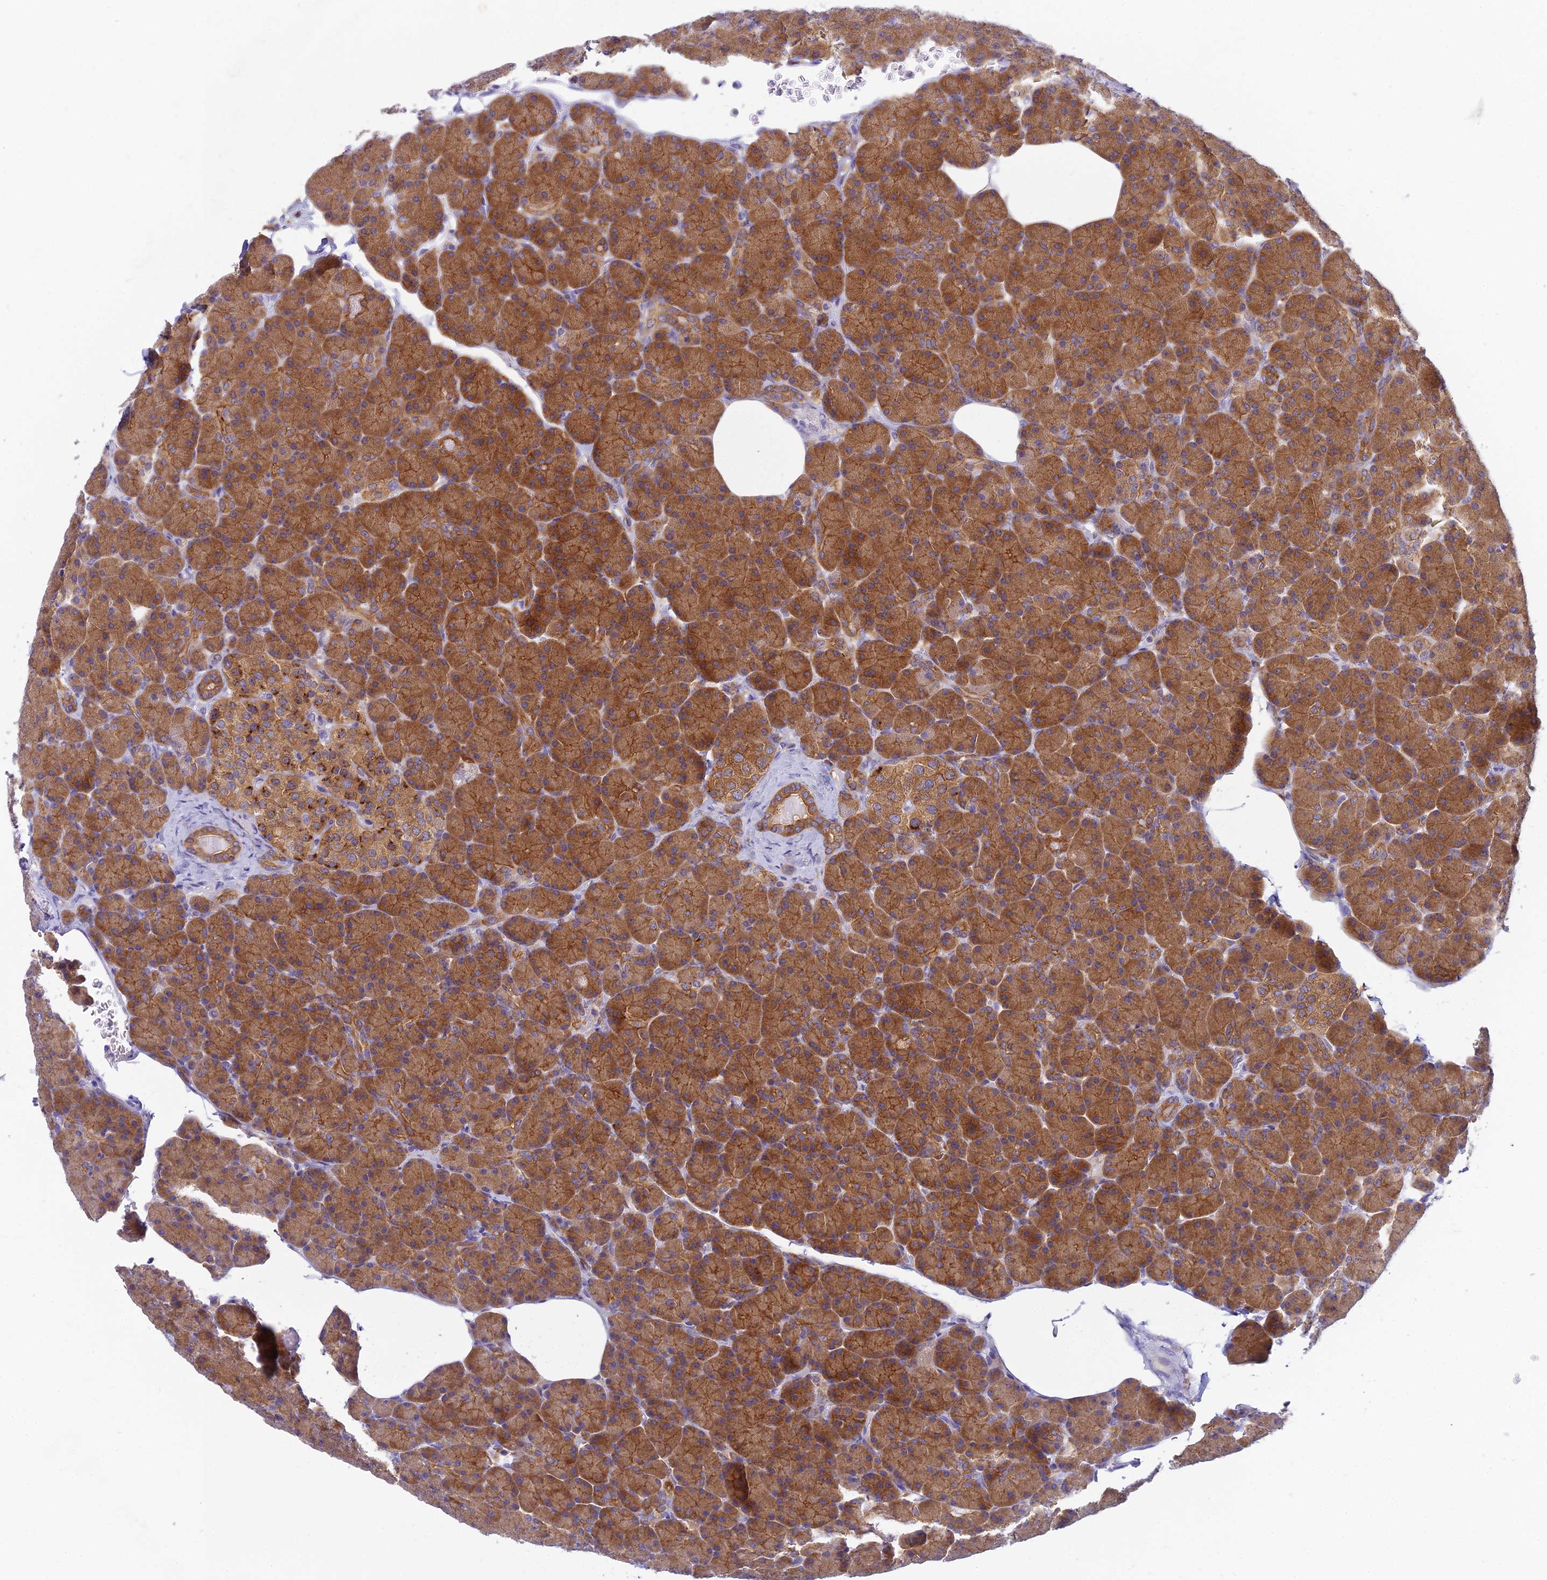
{"staining": {"intensity": "strong", "quantity": ">75%", "location": "cytoplasmic/membranous"}, "tissue": "pancreas", "cell_type": "Exocrine glandular cells", "image_type": "normal", "snomed": [{"axis": "morphology", "description": "Normal tissue, NOS"}, {"axis": "topography", "description": "Pancreas"}], "caption": "Brown immunohistochemical staining in benign pancreas displays strong cytoplasmic/membranous staining in about >75% of exocrine glandular cells. Nuclei are stained in blue.", "gene": "UBE2G1", "patient": {"sex": "female", "age": 43}}